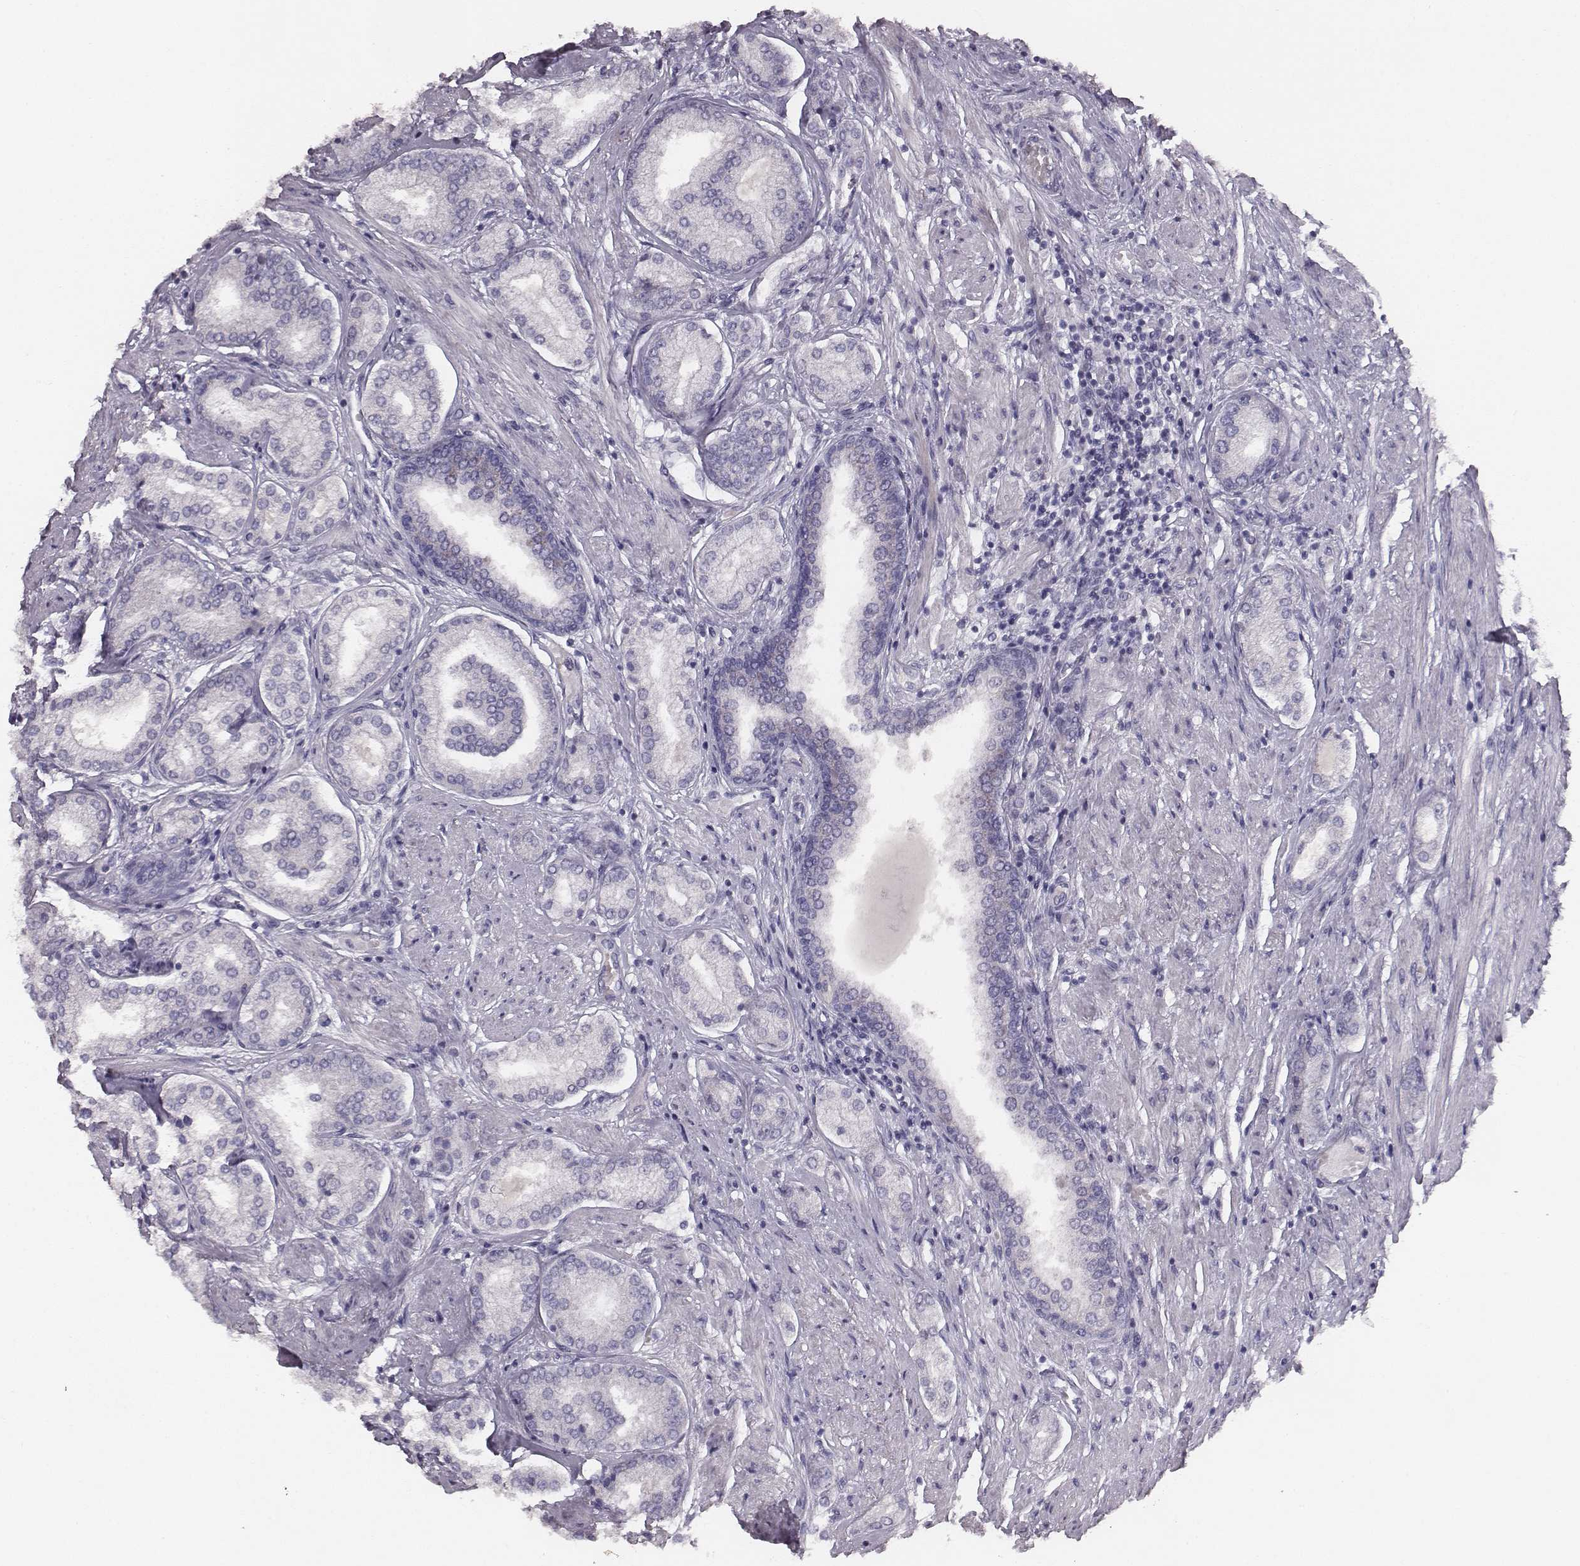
{"staining": {"intensity": "negative", "quantity": "none", "location": "none"}, "tissue": "prostate cancer", "cell_type": "Tumor cells", "image_type": "cancer", "snomed": [{"axis": "morphology", "description": "Adenocarcinoma, NOS"}, {"axis": "topography", "description": "Prostate"}], "caption": "Immunohistochemistry of prostate cancer demonstrates no expression in tumor cells.", "gene": "MYH6", "patient": {"sex": "male", "age": 63}}